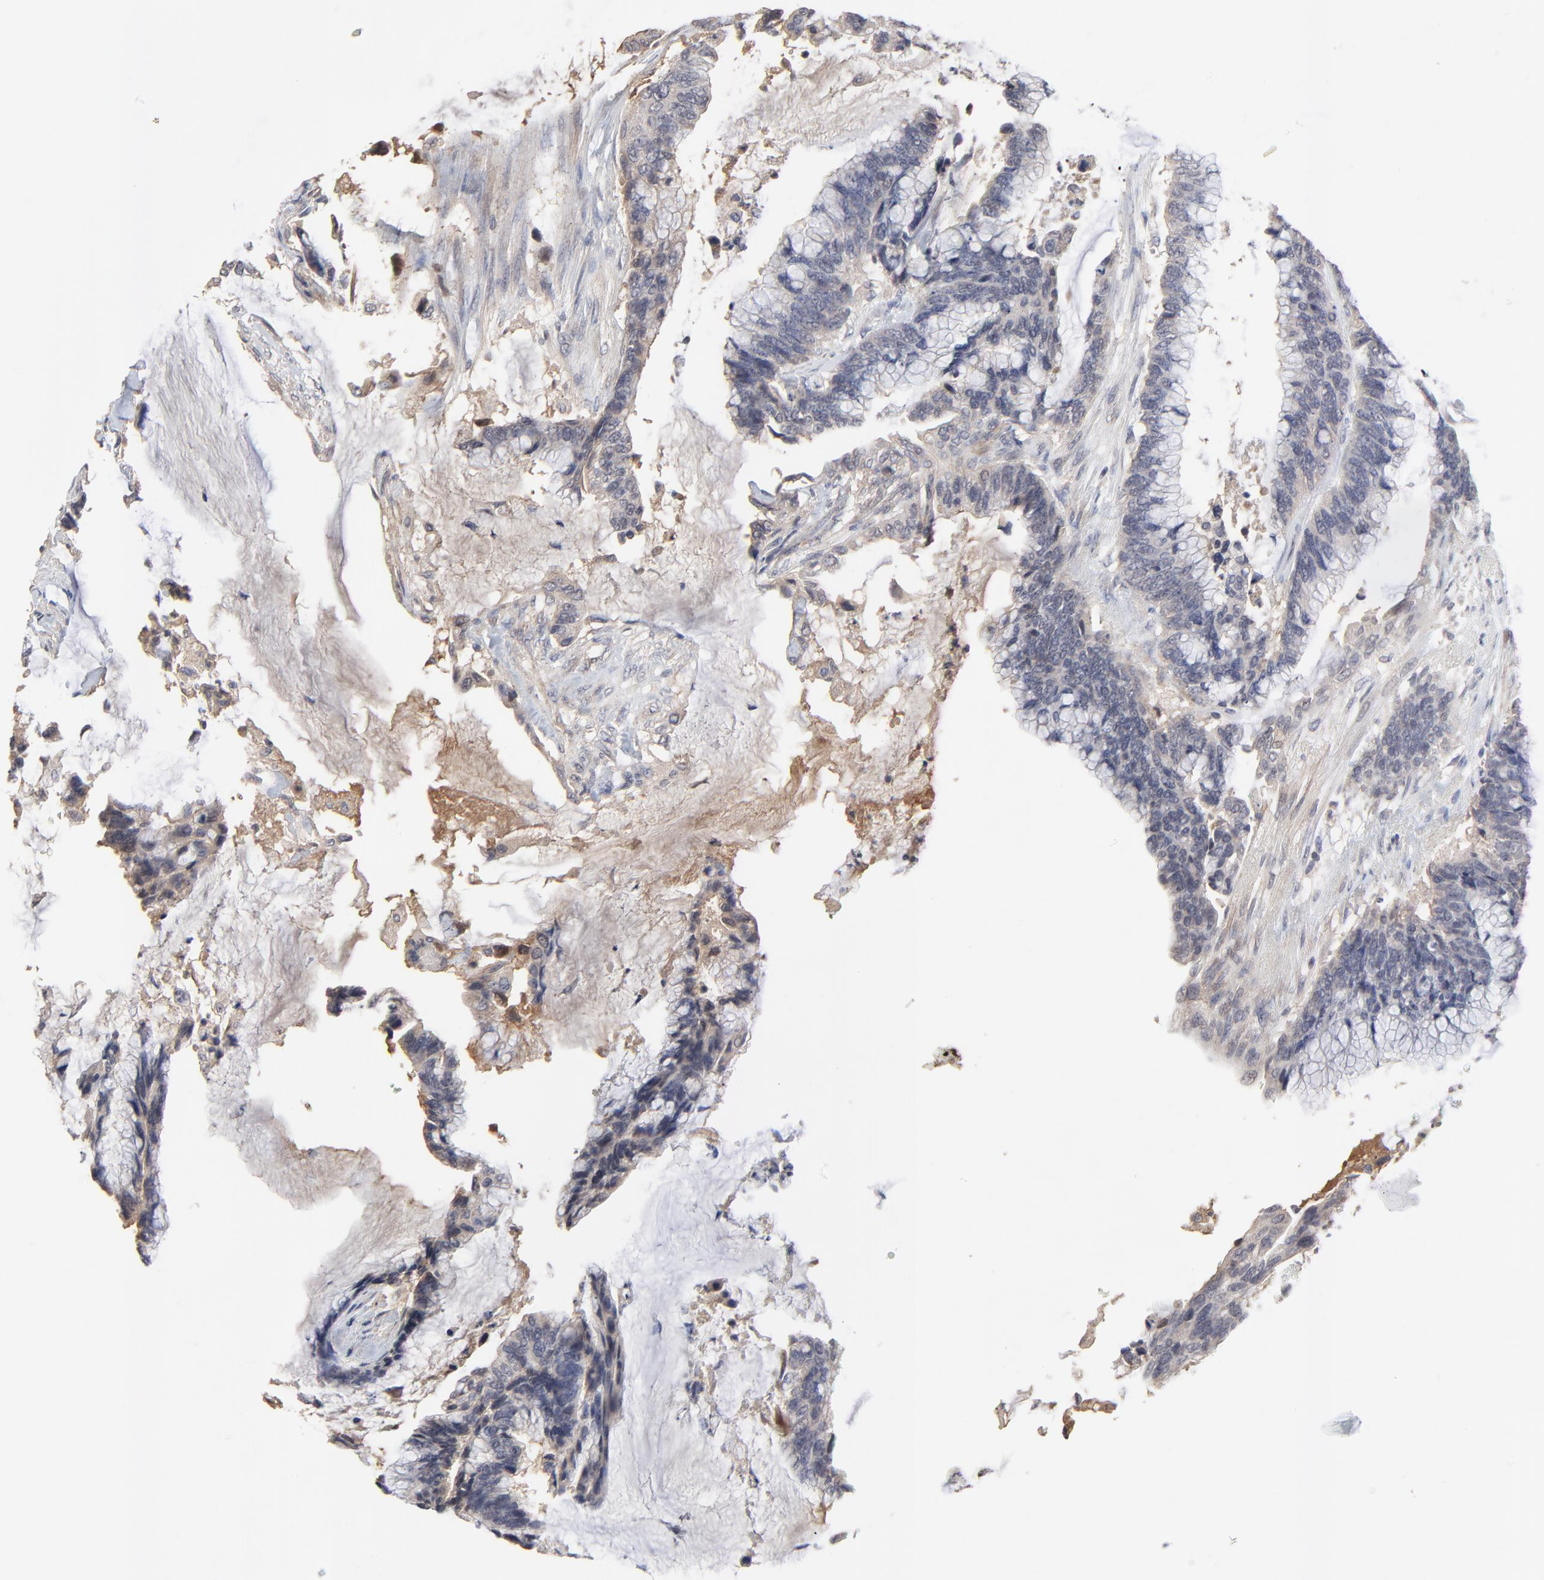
{"staining": {"intensity": "weak", "quantity": ">75%", "location": "cytoplasmic/membranous"}, "tissue": "colorectal cancer", "cell_type": "Tumor cells", "image_type": "cancer", "snomed": [{"axis": "morphology", "description": "Adenocarcinoma, NOS"}, {"axis": "topography", "description": "Rectum"}], "caption": "Human colorectal adenocarcinoma stained with a protein marker displays weak staining in tumor cells.", "gene": "VPREB3", "patient": {"sex": "female", "age": 59}}